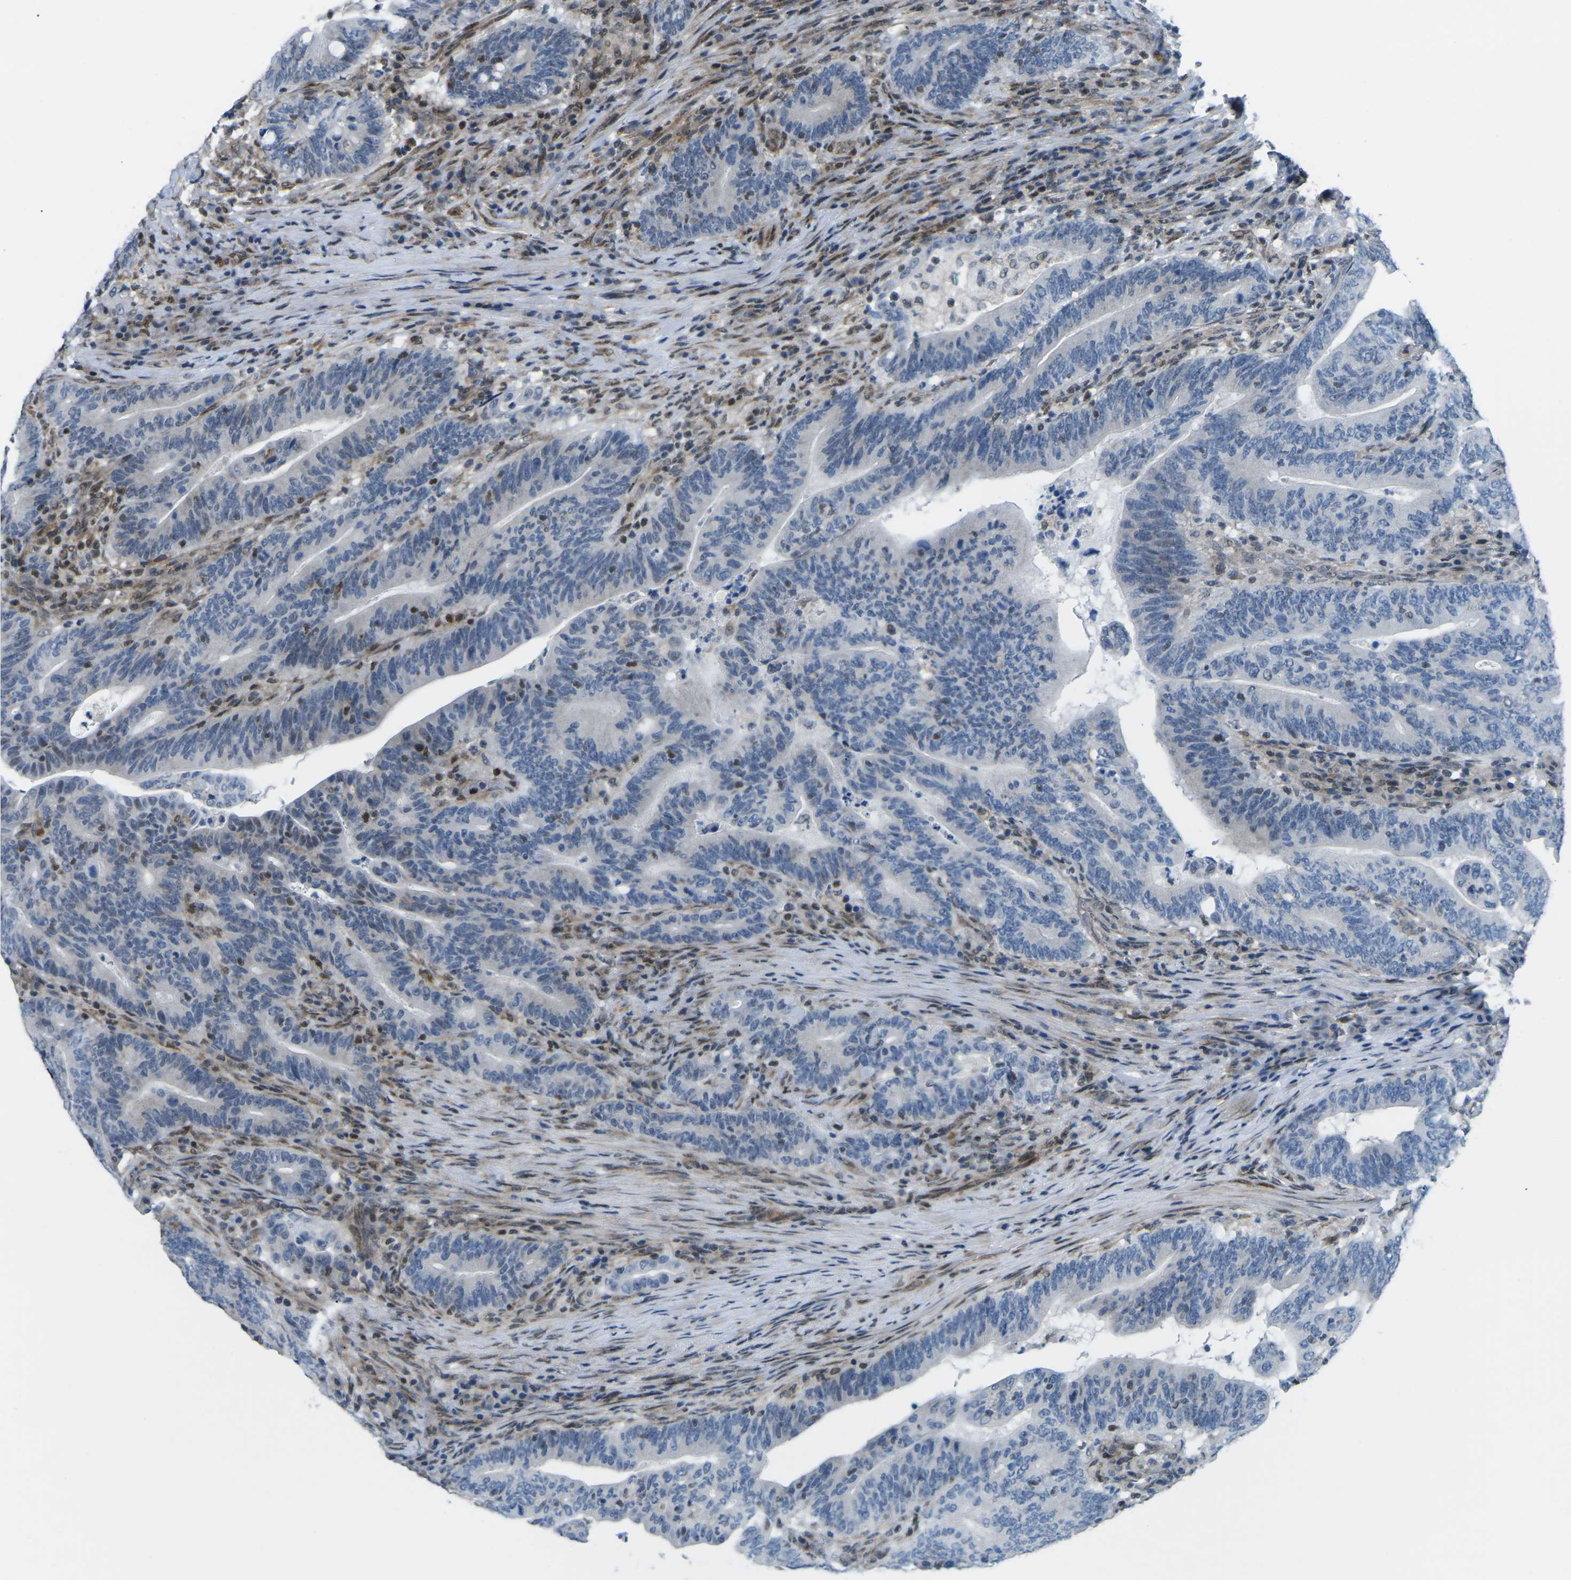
{"staining": {"intensity": "negative", "quantity": "none", "location": "none"}, "tissue": "colorectal cancer", "cell_type": "Tumor cells", "image_type": "cancer", "snomed": [{"axis": "morphology", "description": "Normal tissue, NOS"}, {"axis": "morphology", "description": "Adenocarcinoma, NOS"}, {"axis": "topography", "description": "Colon"}], "caption": "High power microscopy photomicrograph of an immunohistochemistry (IHC) photomicrograph of colorectal adenocarcinoma, revealing no significant staining in tumor cells.", "gene": "MBNL1", "patient": {"sex": "female", "age": 66}}